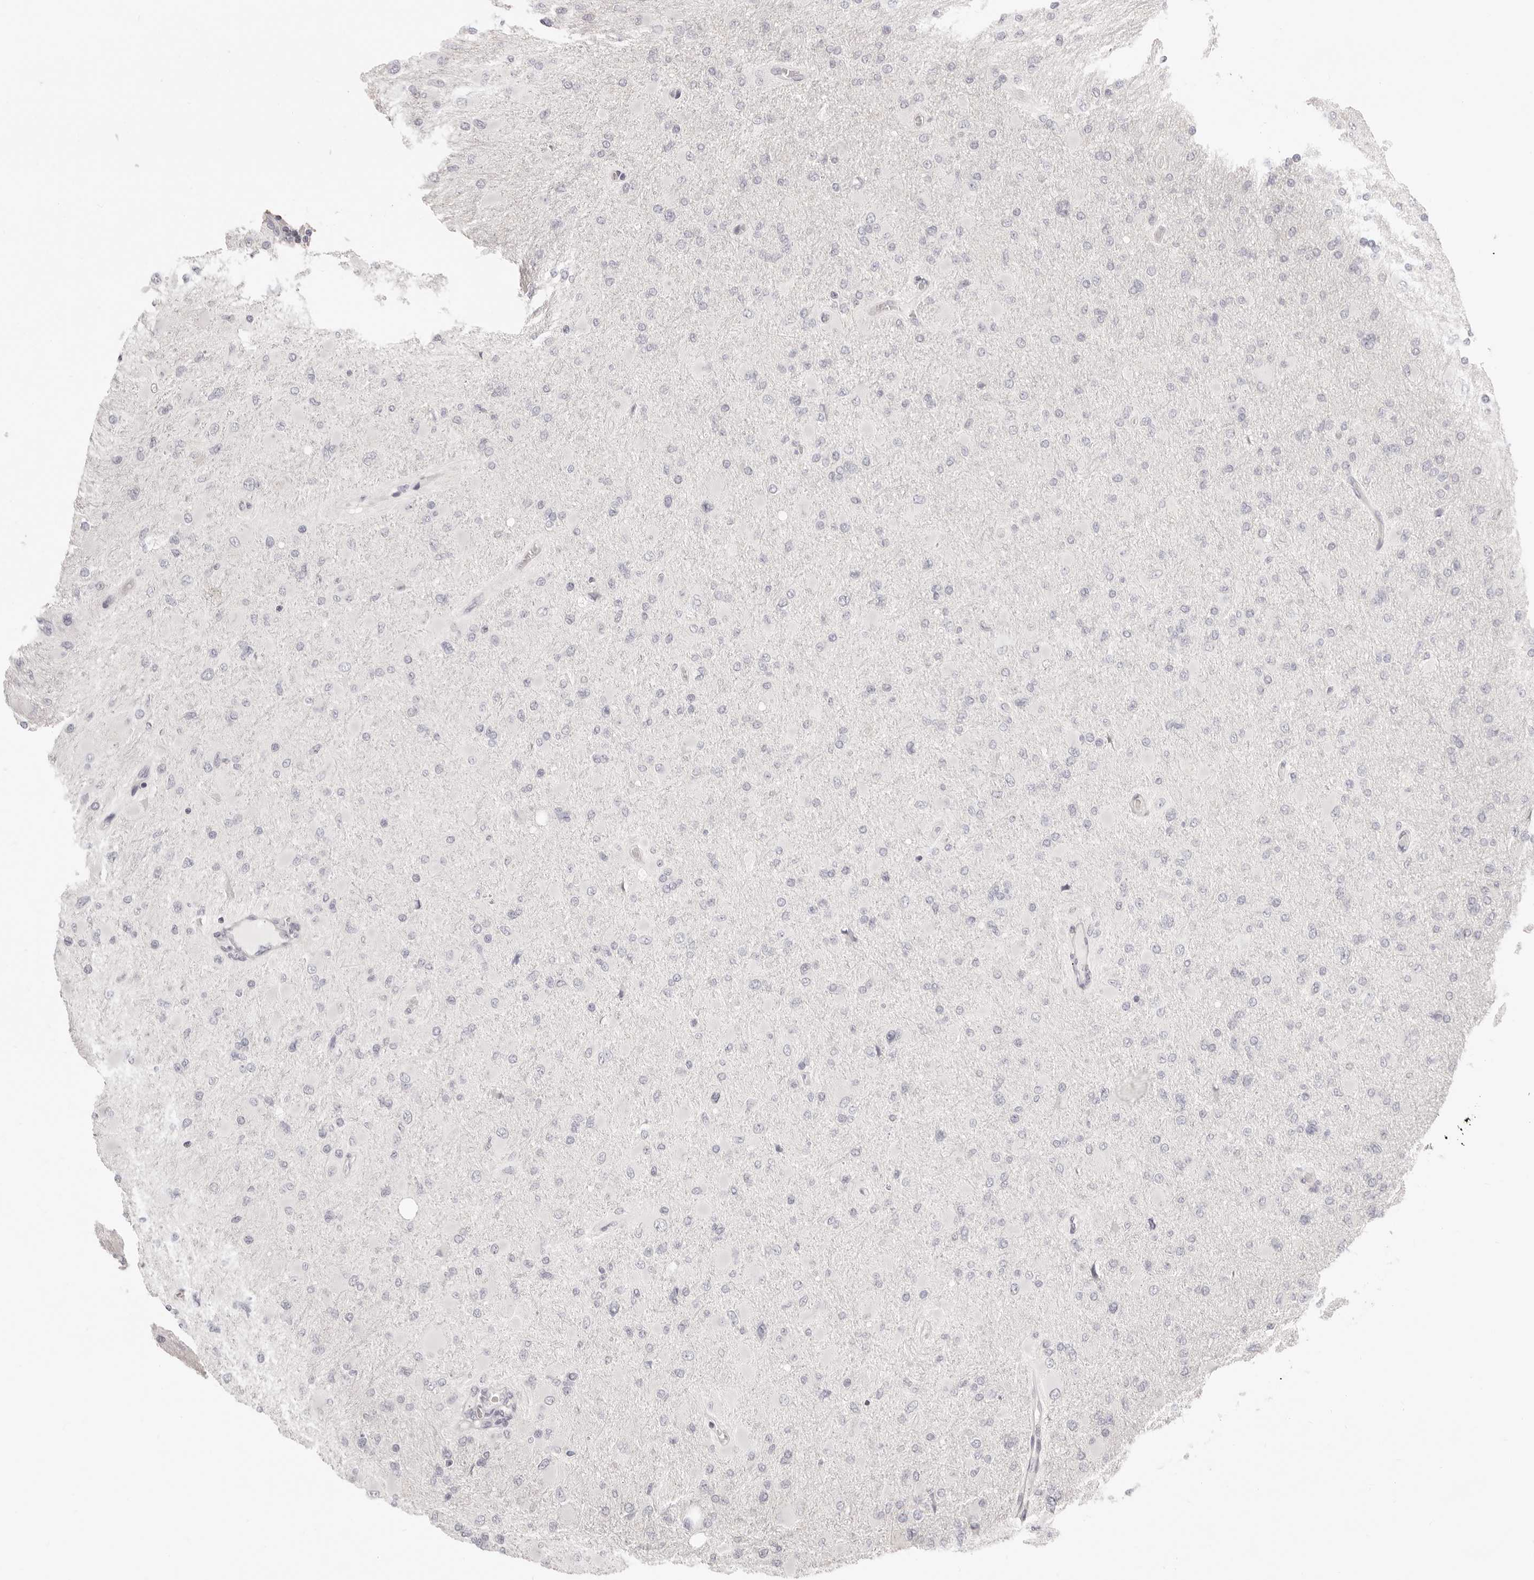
{"staining": {"intensity": "negative", "quantity": "none", "location": "none"}, "tissue": "glioma", "cell_type": "Tumor cells", "image_type": "cancer", "snomed": [{"axis": "morphology", "description": "Glioma, malignant, High grade"}, {"axis": "topography", "description": "Cerebral cortex"}], "caption": "Malignant high-grade glioma was stained to show a protein in brown. There is no significant positivity in tumor cells.", "gene": "FABP1", "patient": {"sex": "female", "age": 36}}